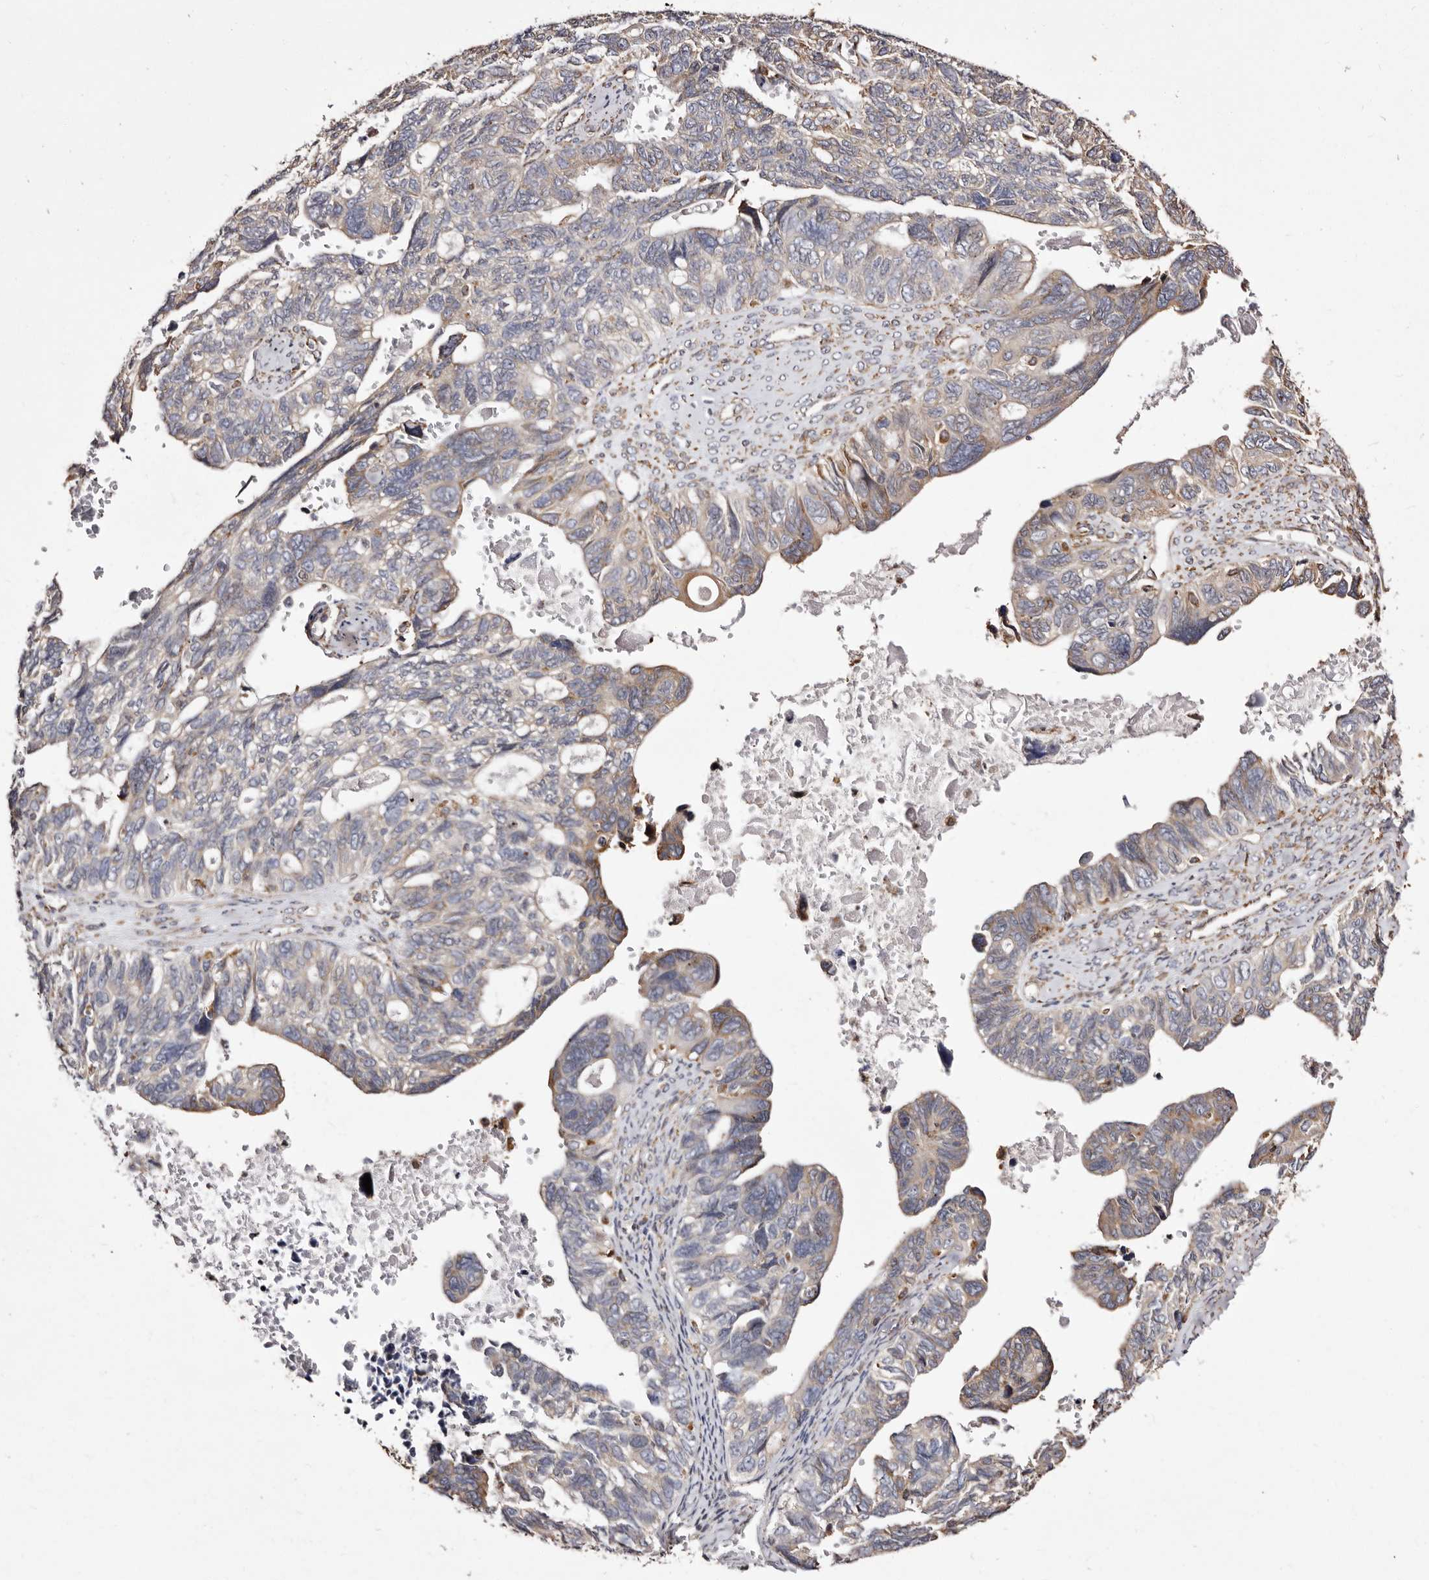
{"staining": {"intensity": "weak", "quantity": "<25%", "location": "cytoplasmic/membranous"}, "tissue": "ovarian cancer", "cell_type": "Tumor cells", "image_type": "cancer", "snomed": [{"axis": "morphology", "description": "Cystadenocarcinoma, serous, NOS"}, {"axis": "topography", "description": "Ovary"}], "caption": "Tumor cells show no significant protein staining in ovarian cancer.", "gene": "ACBD6", "patient": {"sex": "female", "age": 79}}